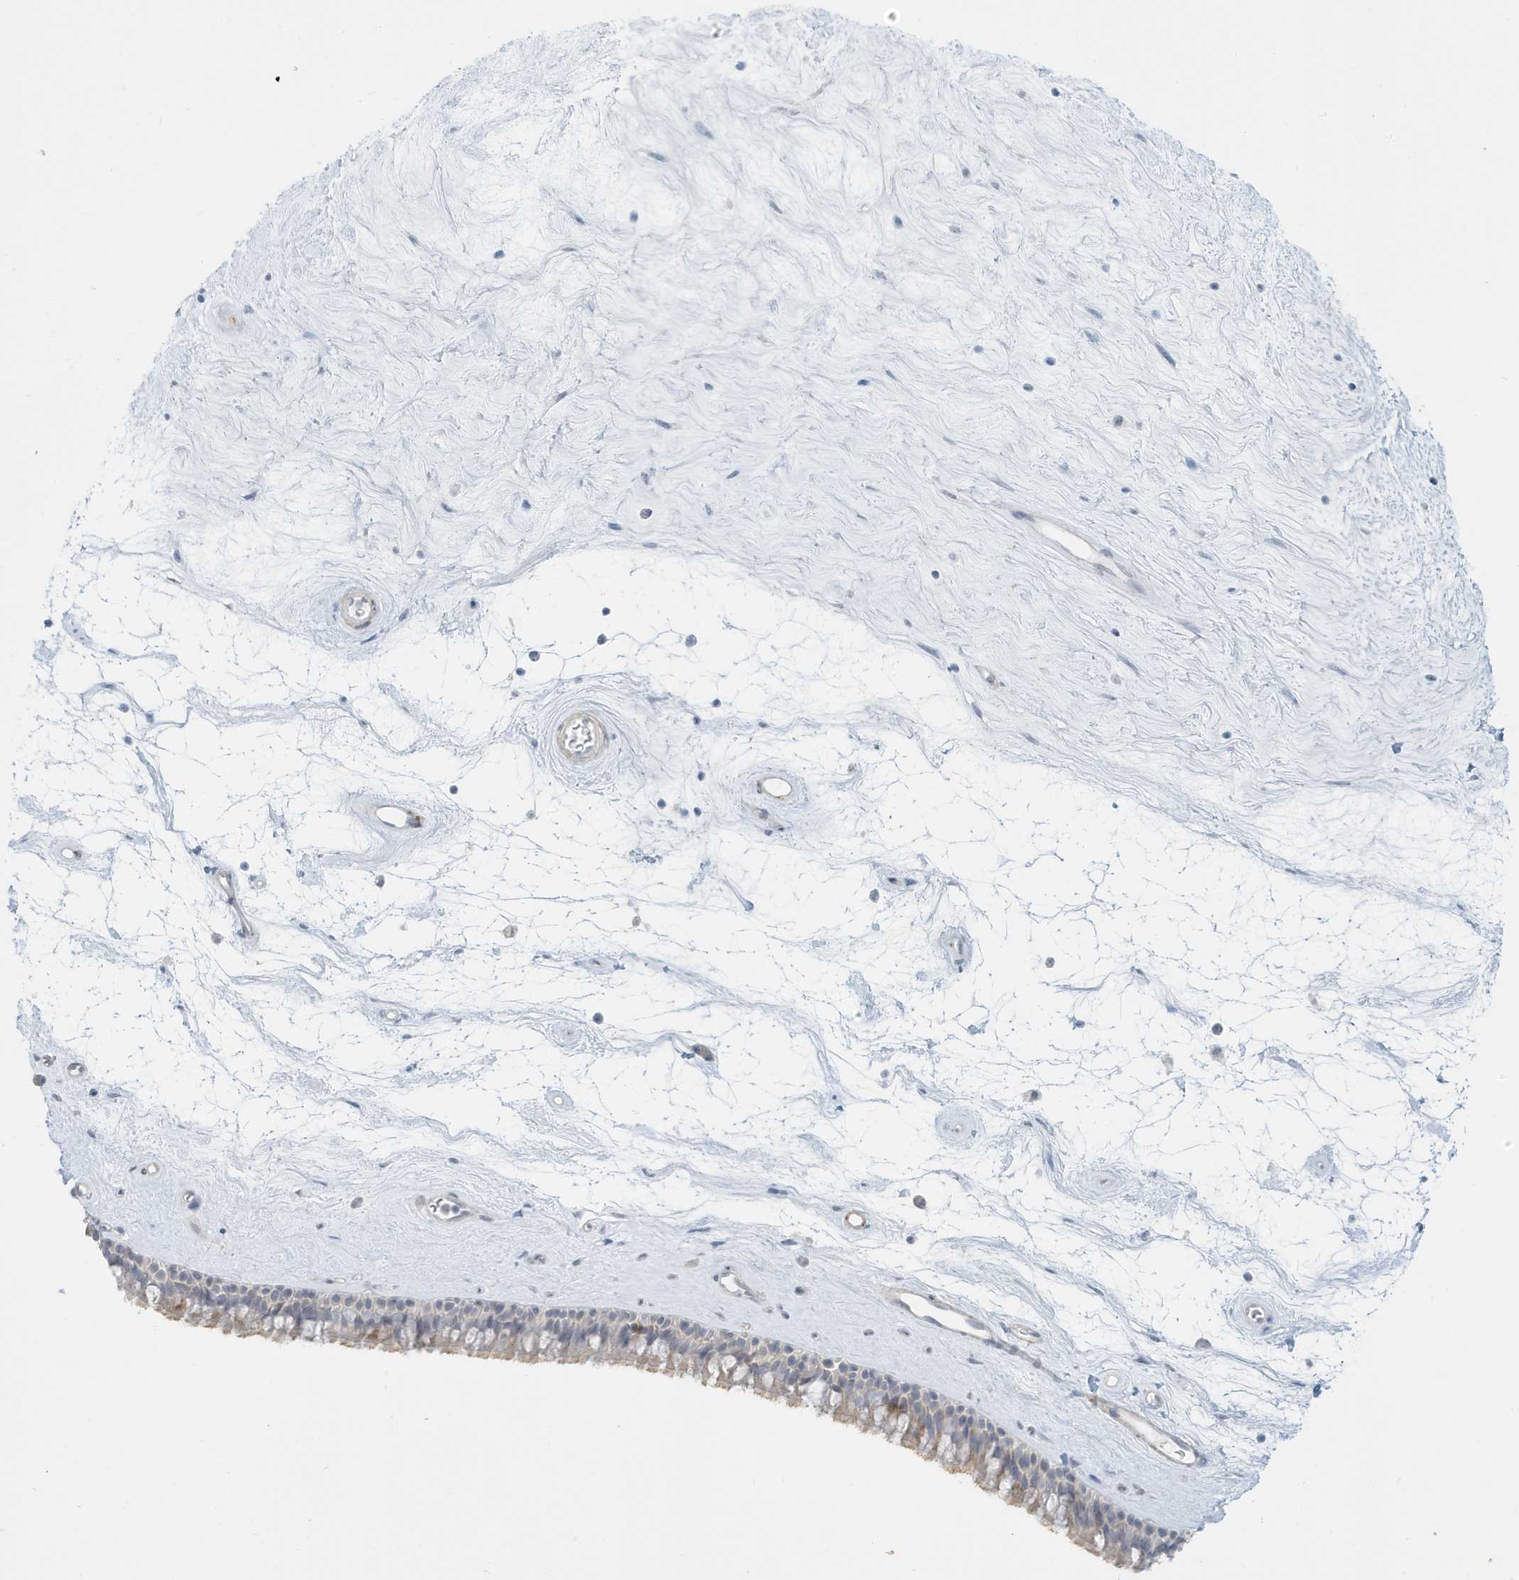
{"staining": {"intensity": "weak", "quantity": "25%-75%", "location": "cytoplasmic/membranous"}, "tissue": "nasopharynx", "cell_type": "Respiratory epithelial cells", "image_type": "normal", "snomed": [{"axis": "morphology", "description": "Normal tissue, NOS"}, {"axis": "topography", "description": "Nasopharynx"}], "caption": "Respiratory epithelial cells demonstrate weak cytoplasmic/membranous staining in about 25%-75% of cells in benign nasopharynx. The protein of interest is stained brown, and the nuclei are stained in blue (DAB IHC with brightfield microscopy, high magnification).", "gene": "PERM1", "patient": {"sex": "male", "age": 64}}